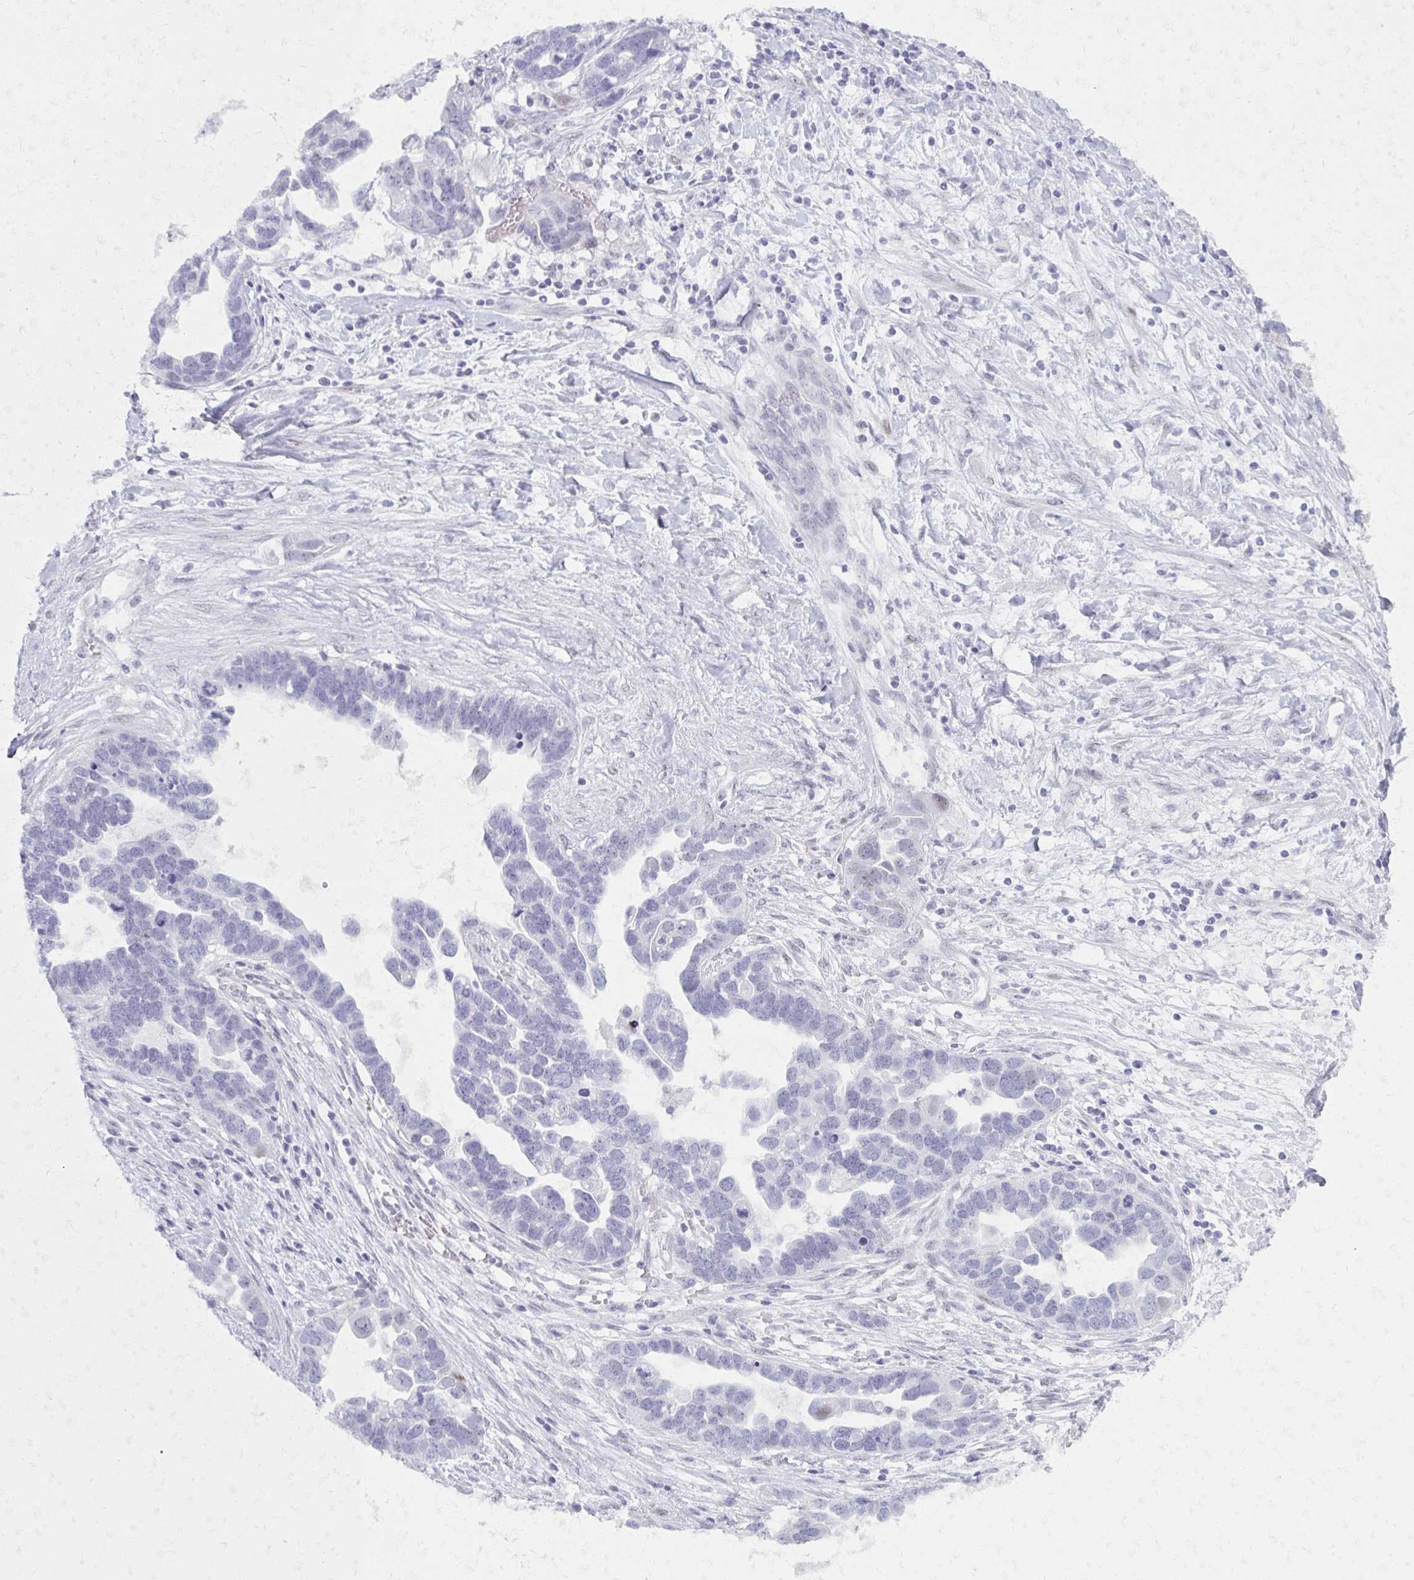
{"staining": {"intensity": "negative", "quantity": "none", "location": "none"}, "tissue": "ovarian cancer", "cell_type": "Tumor cells", "image_type": "cancer", "snomed": [{"axis": "morphology", "description": "Cystadenocarcinoma, serous, NOS"}, {"axis": "topography", "description": "Ovary"}], "caption": "Serous cystadenocarcinoma (ovarian) stained for a protein using immunohistochemistry (IHC) displays no expression tumor cells.", "gene": "MORC4", "patient": {"sex": "female", "age": 54}}